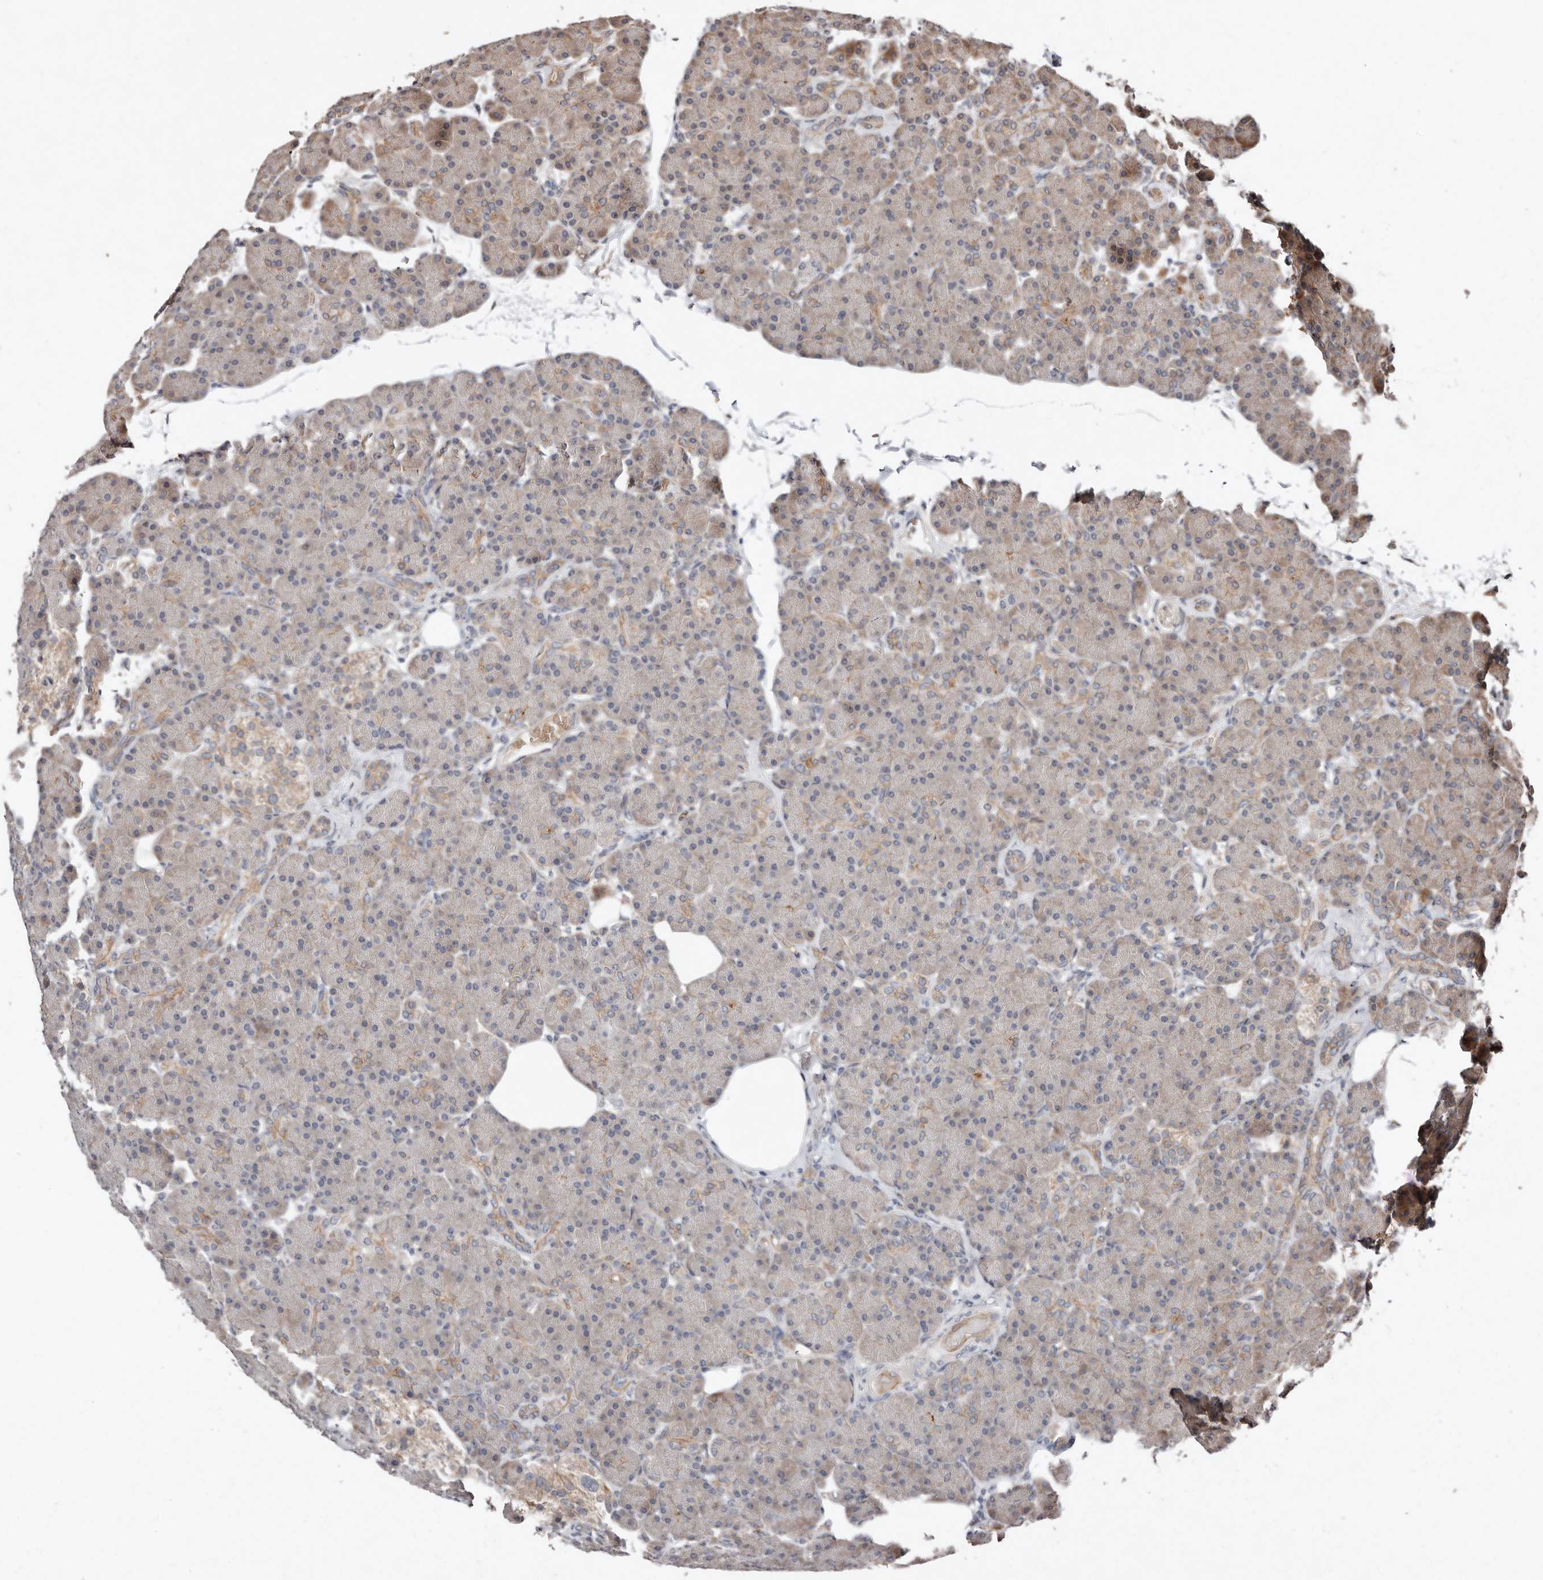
{"staining": {"intensity": "weak", "quantity": "<25%", "location": "cytoplasmic/membranous"}, "tissue": "pancreas", "cell_type": "Exocrine glandular cells", "image_type": "normal", "snomed": [{"axis": "morphology", "description": "Normal tissue, NOS"}, {"axis": "topography", "description": "Pancreas"}], "caption": "Immunohistochemistry photomicrograph of benign pancreas: pancreas stained with DAB shows no significant protein expression in exocrine glandular cells. (Brightfield microscopy of DAB immunohistochemistry at high magnification).", "gene": "DIP2C", "patient": {"sex": "female", "age": 43}}